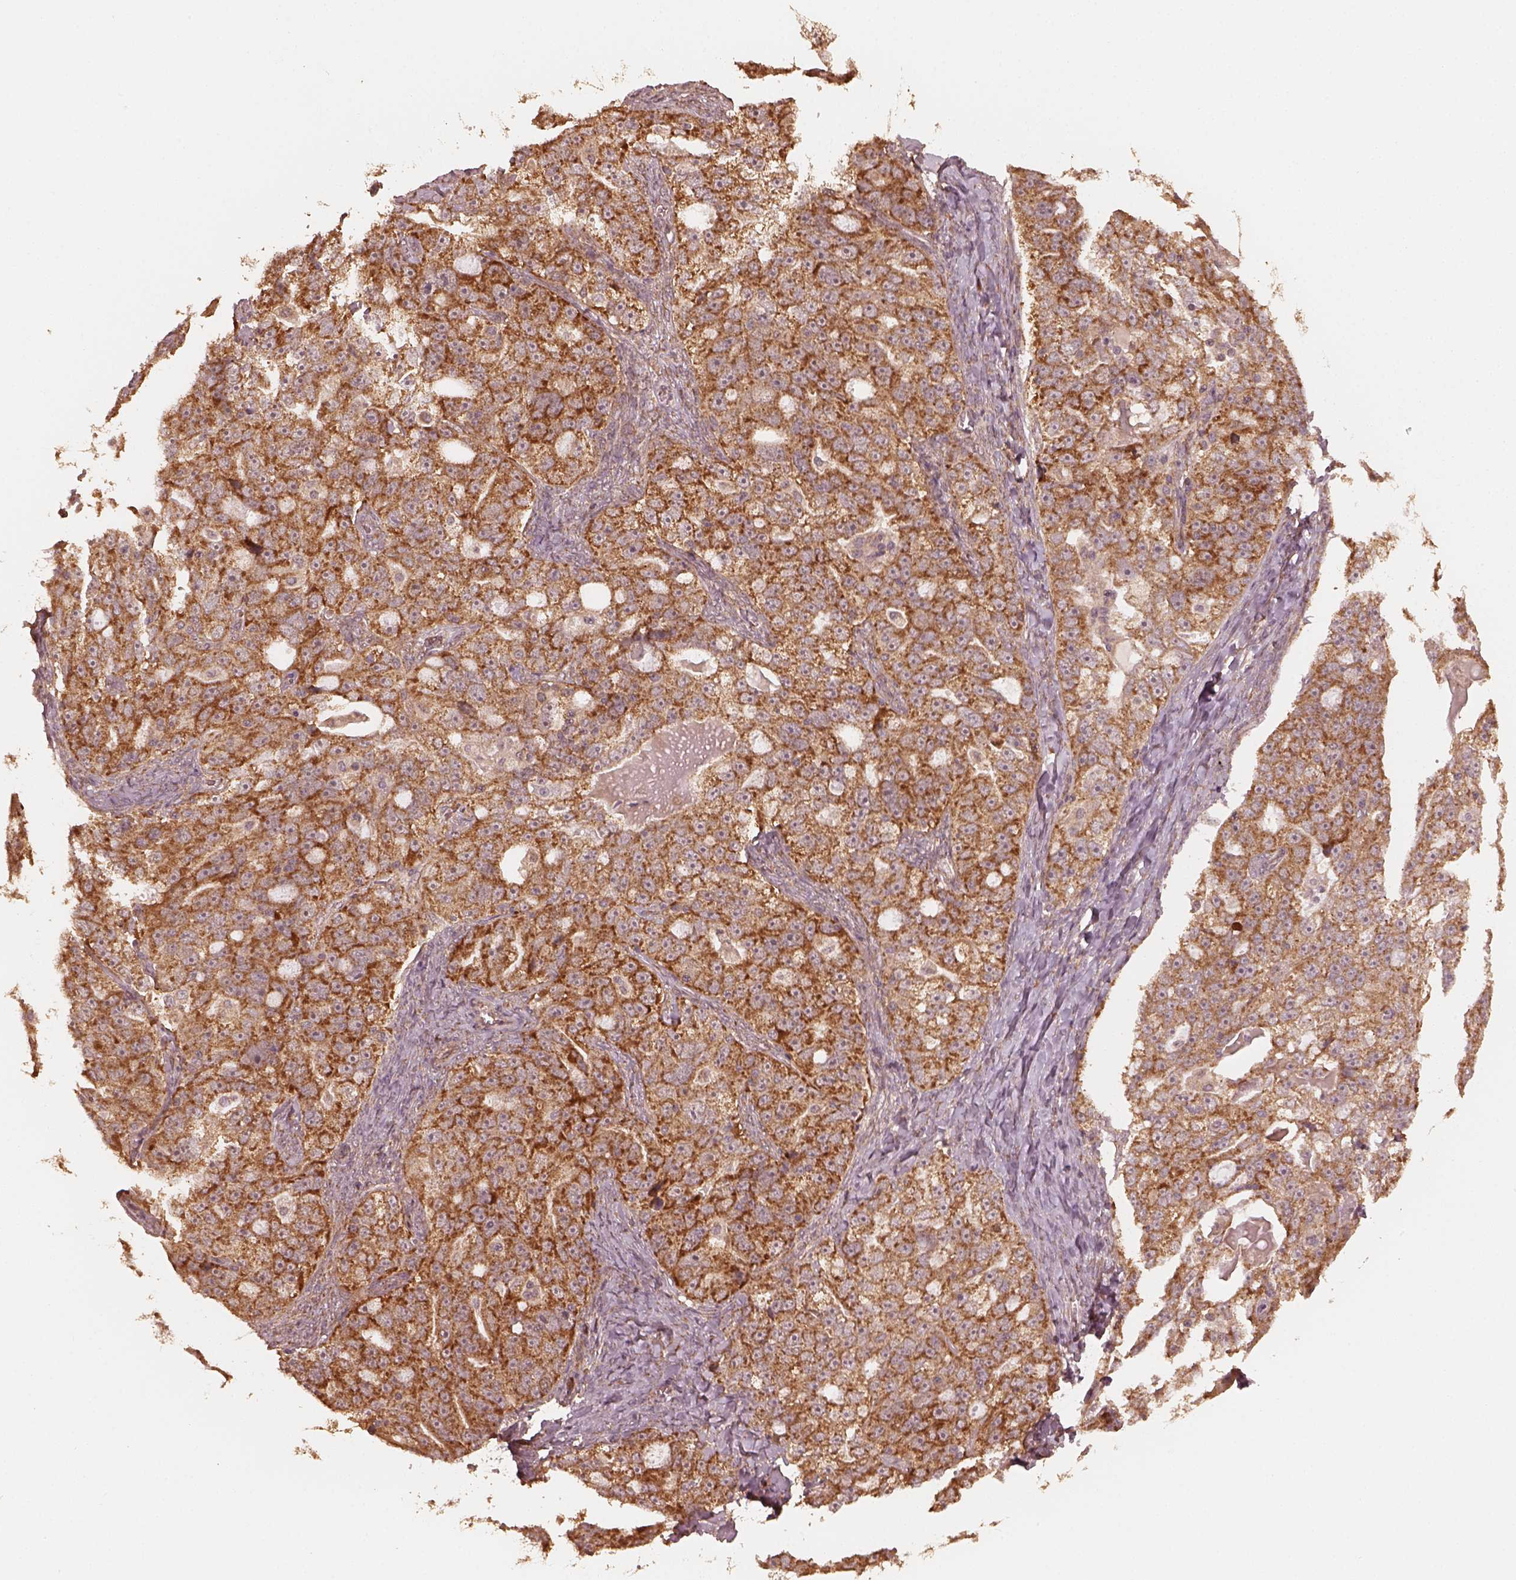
{"staining": {"intensity": "strong", "quantity": ">75%", "location": "cytoplasmic/membranous"}, "tissue": "ovarian cancer", "cell_type": "Tumor cells", "image_type": "cancer", "snomed": [{"axis": "morphology", "description": "Cystadenocarcinoma, serous, NOS"}, {"axis": "topography", "description": "Ovary"}], "caption": "Immunohistochemical staining of human ovarian cancer (serous cystadenocarcinoma) demonstrates high levels of strong cytoplasmic/membranous staining in approximately >75% of tumor cells.", "gene": "DNAJC25", "patient": {"sex": "female", "age": 51}}